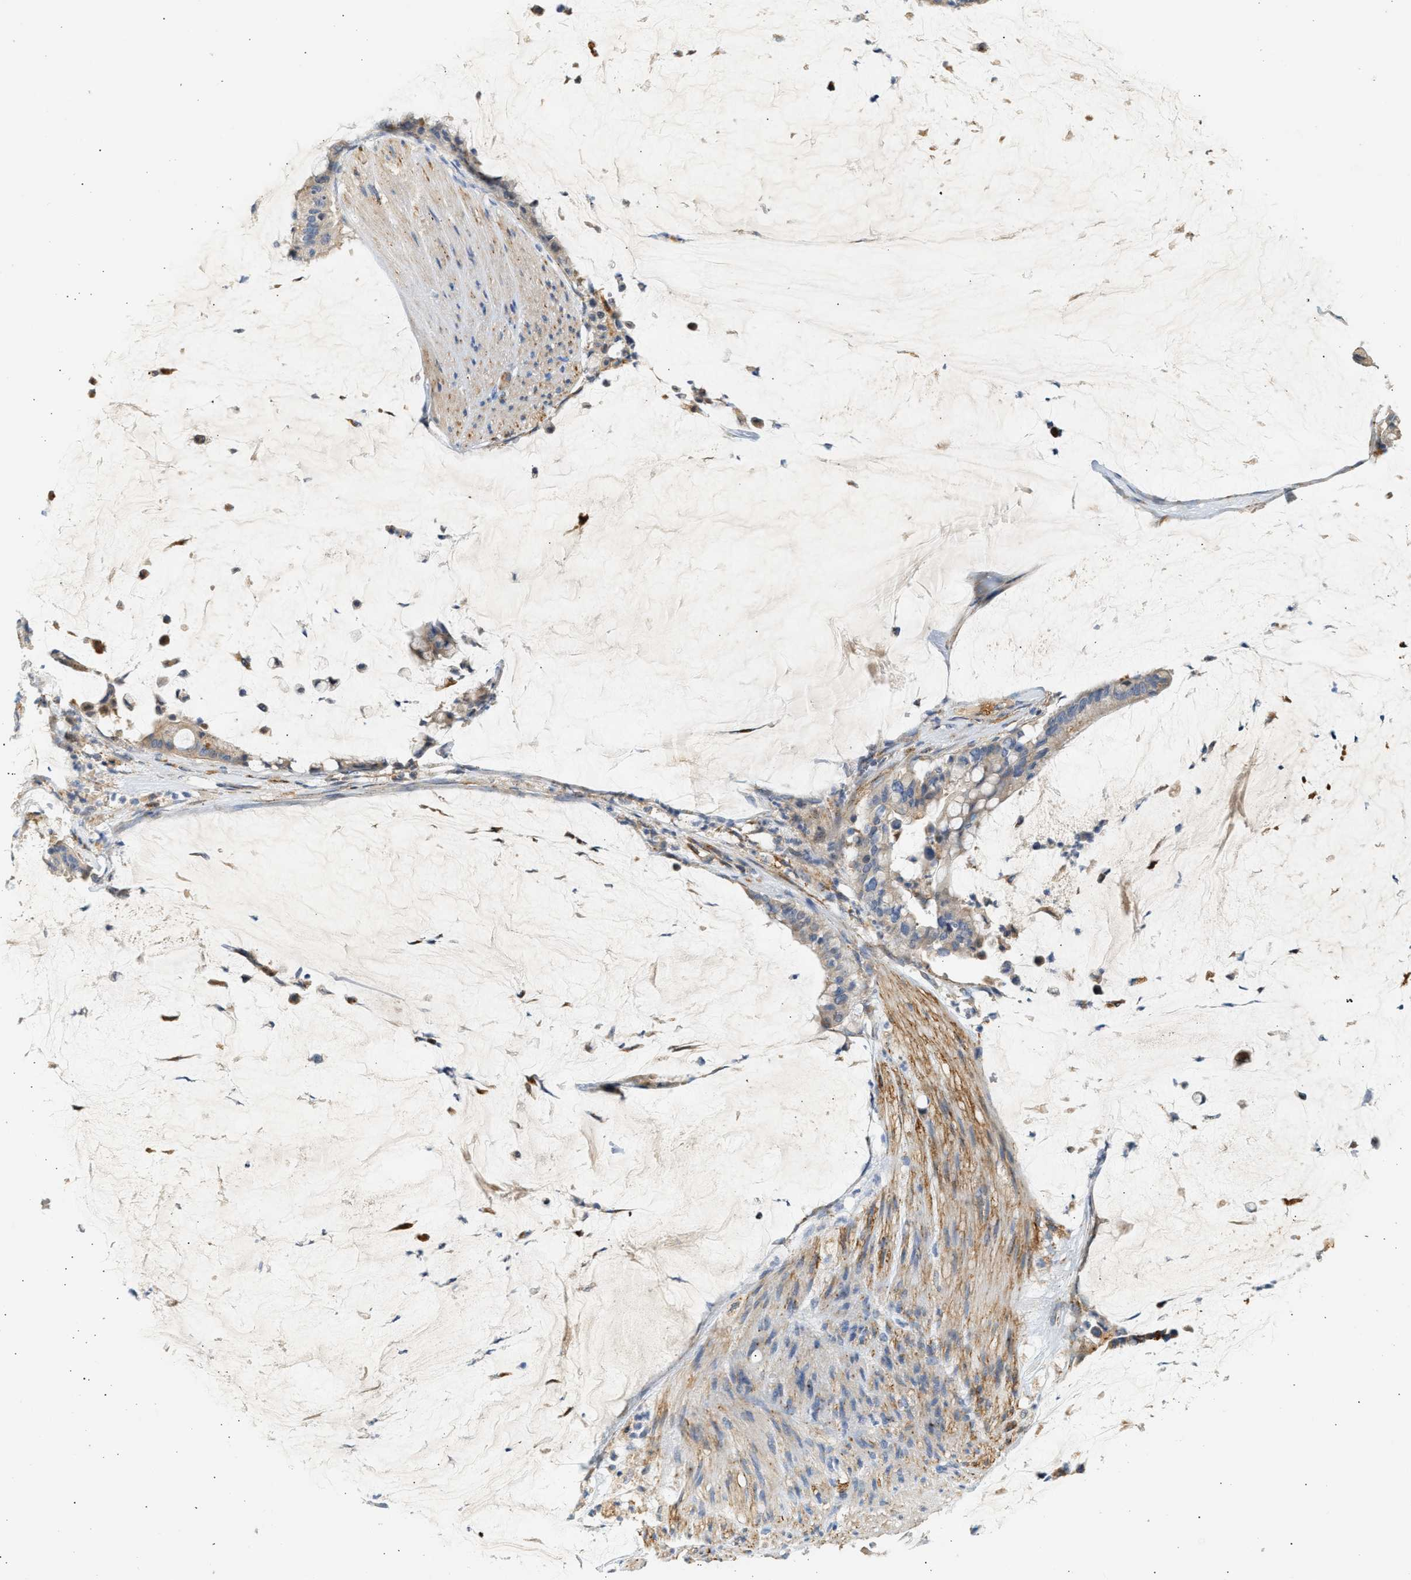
{"staining": {"intensity": "weak", "quantity": "<25%", "location": "cytoplasmic/membranous"}, "tissue": "pancreatic cancer", "cell_type": "Tumor cells", "image_type": "cancer", "snomed": [{"axis": "morphology", "description": "Adenocarcinoma, NOS"}, {"axis": "topography", "description": "Pancreas"}], "caption": "Human pancreatic cancer stained for a protein using immunohistochemistry (IHC) exhibits no positivity in tumor cells.", "gene": "ENTHD1", "patient": {"sex": "male", "age": 41}}